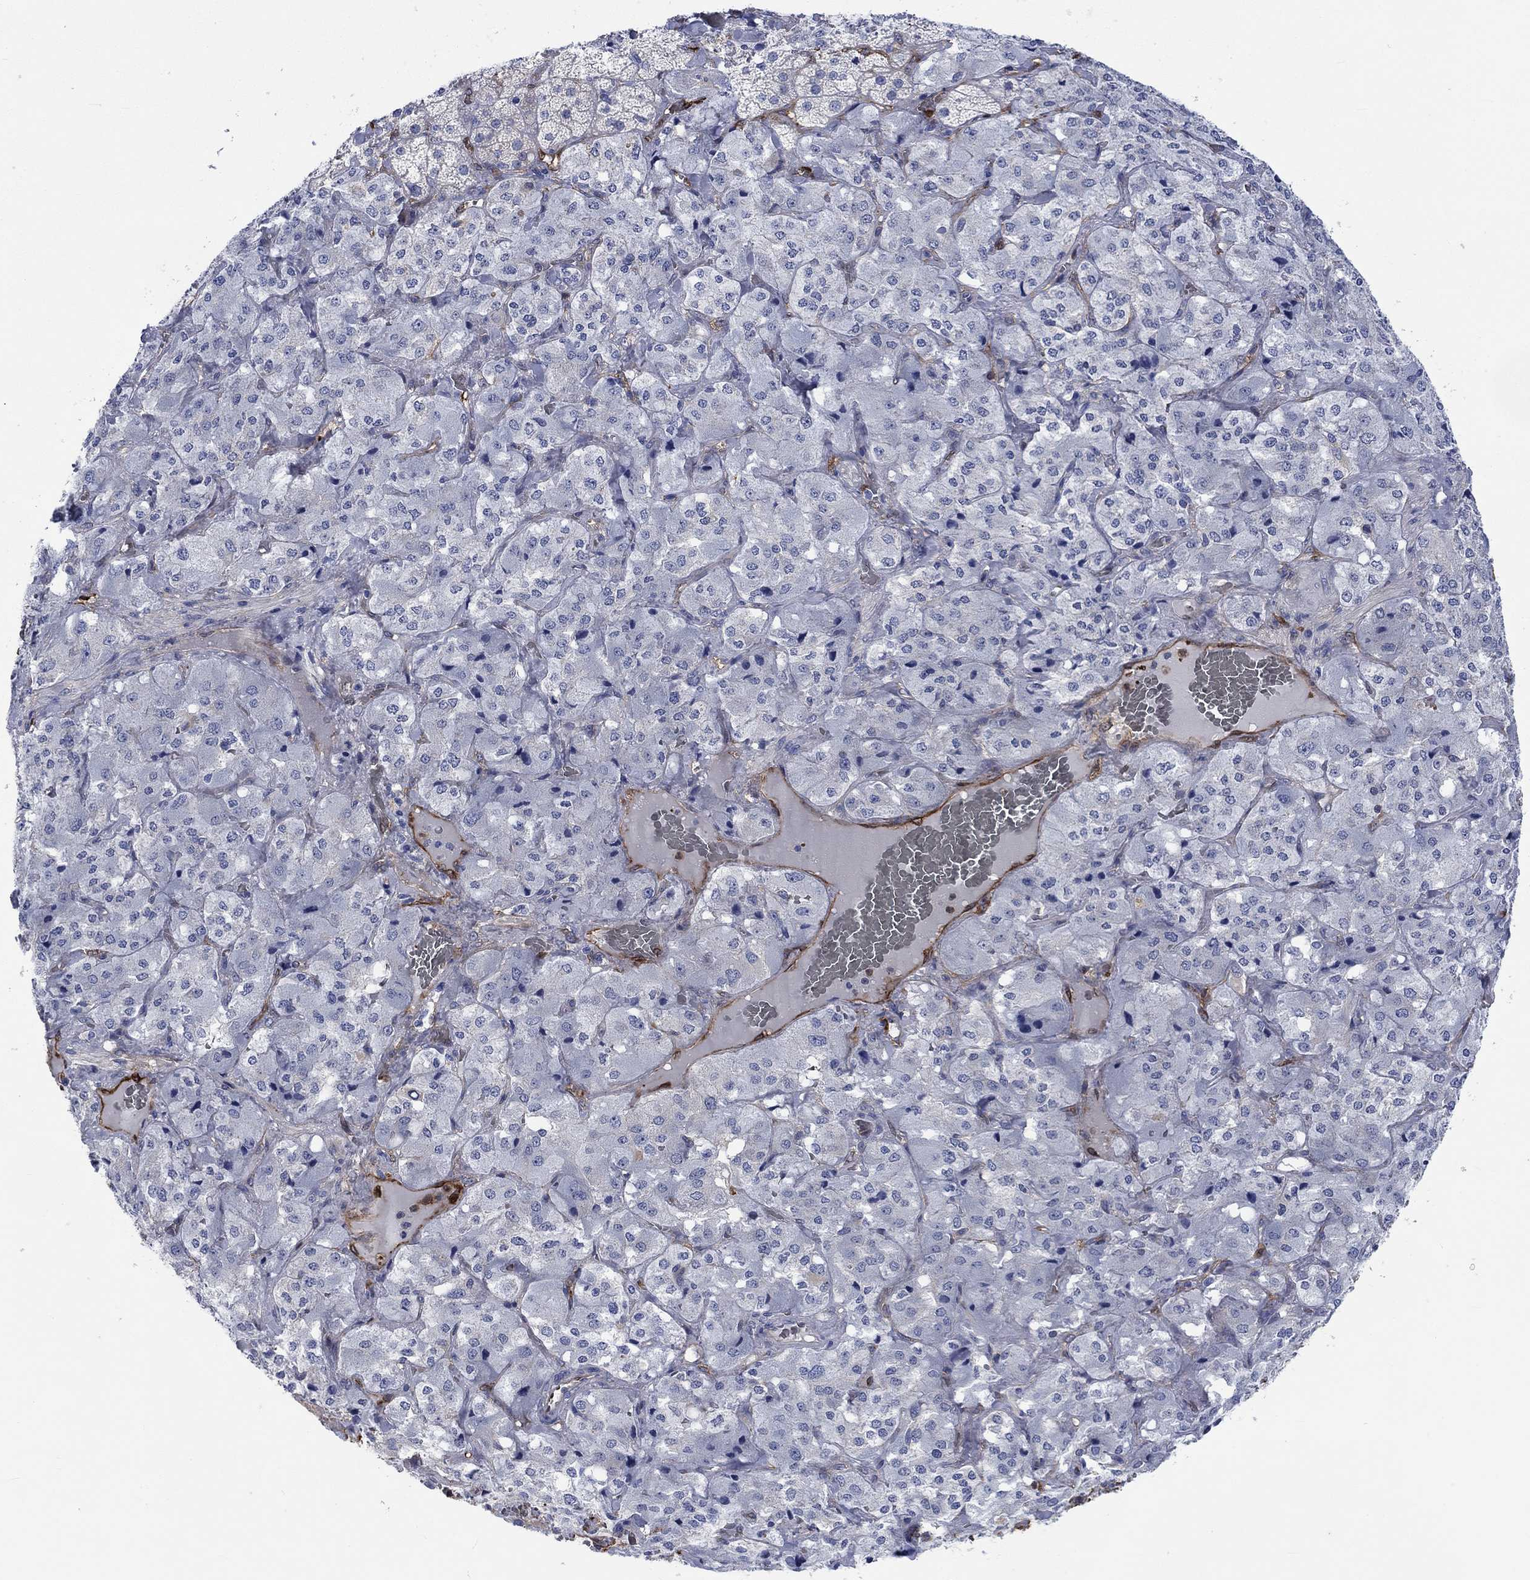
{"staining": {"intensity": "negative", "quantity": "none", "location": "none"}, "tissue": "adrenal gland", "cell_type": "Glandular cells", "image_type": "normal", "snomed": [{"axis": "morphology", "description": "Normal tissue, NOS"}, {"axis": "topography", "description": "Adrenal gland"}], "caption": "Unremarkable adrenal gland was stained to show a protein in brown. There is no significant staining in glandular cells.", "gene": "TGM2", "patient": {"sex": "male", "age": 57}}